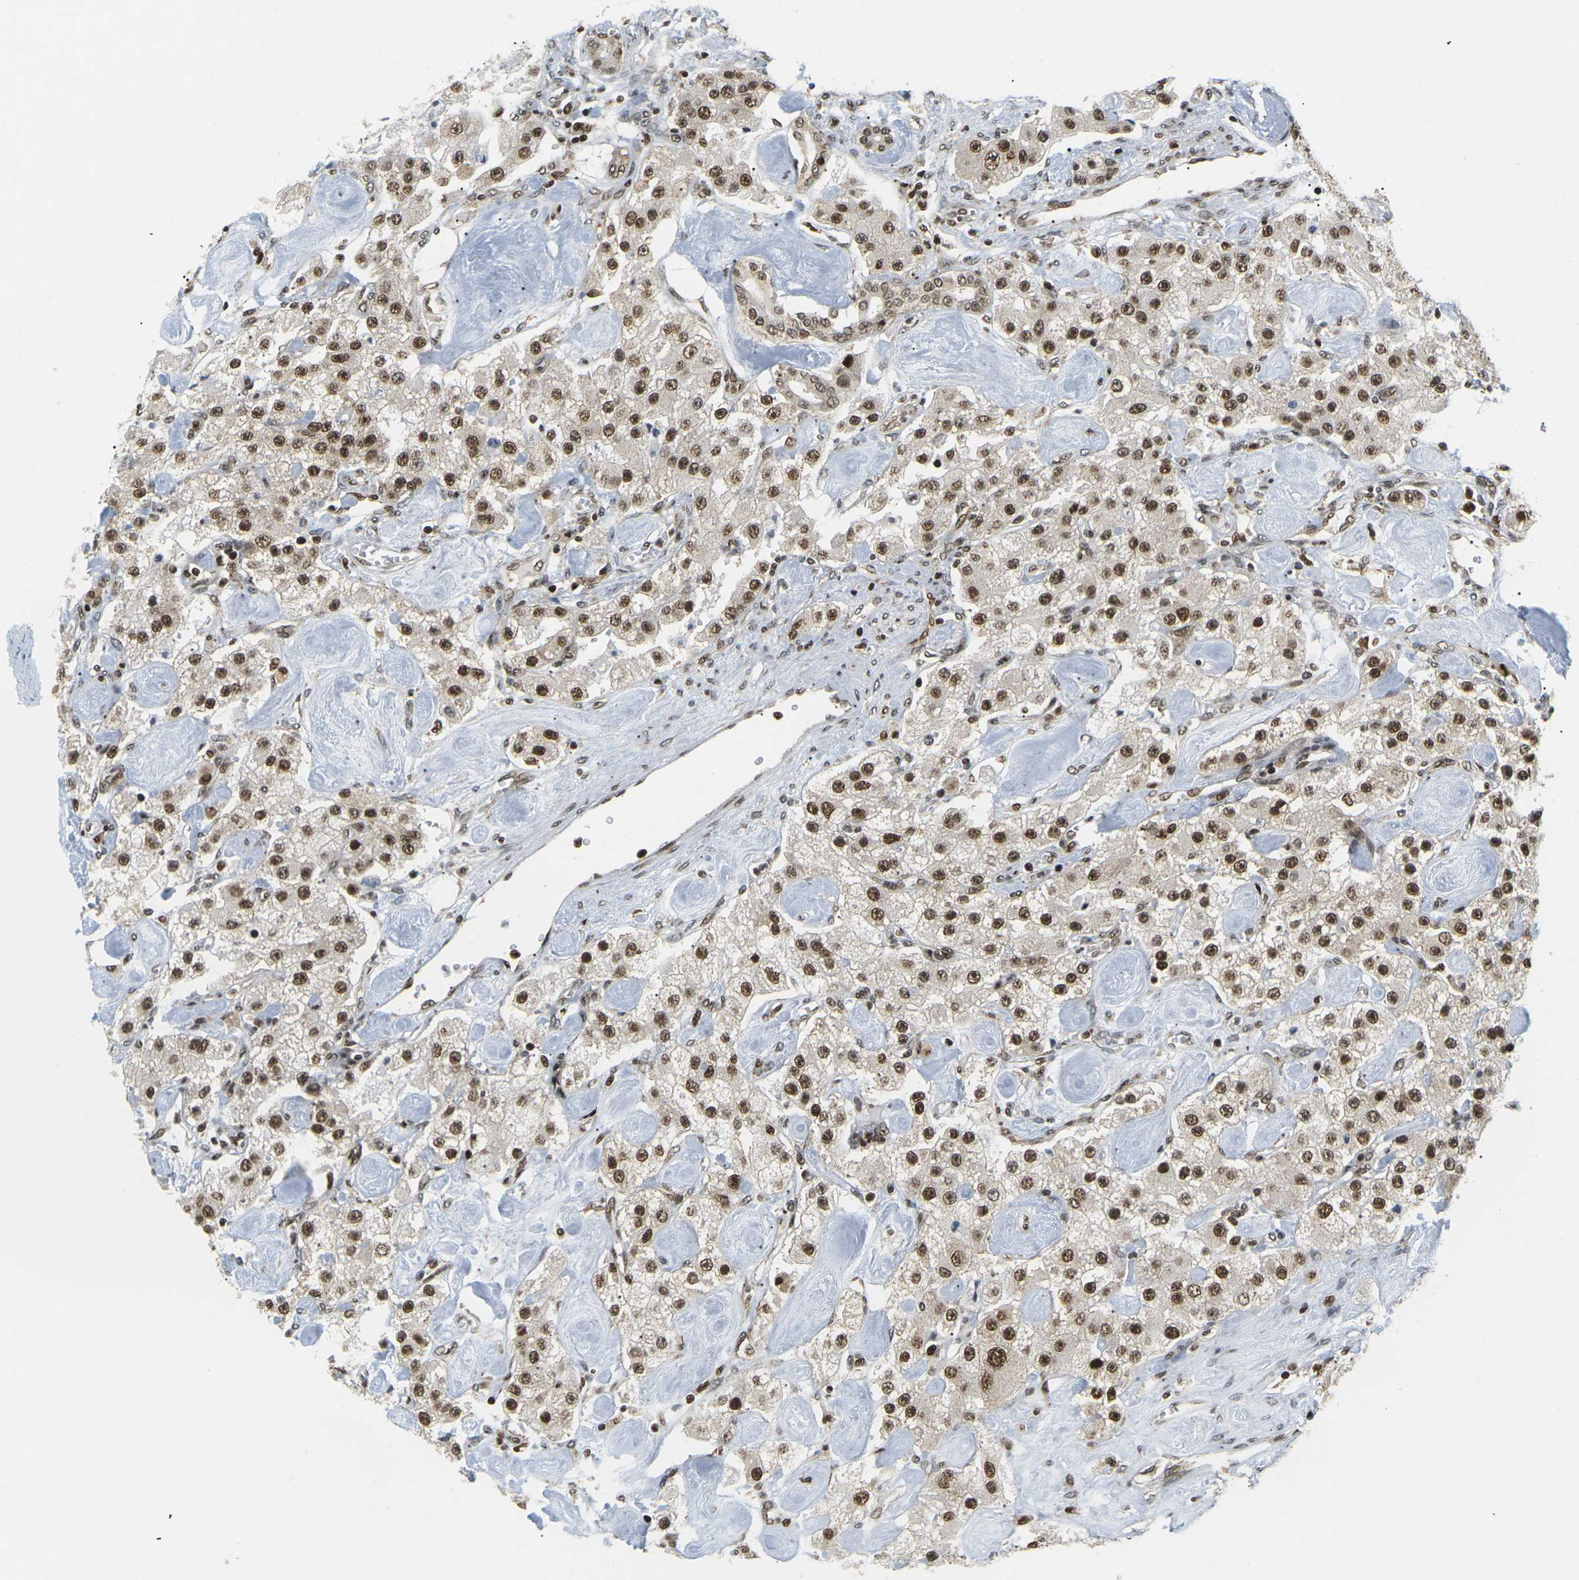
{"staining": {"intensity": "strong", "quantity": ">75%", "location": "nuclear"}, "tissue": "carcinoid", "cell_type": "Tumor cells", "image_type": "cancer", "snomed": [{"axis": "morphology", "description": "Carcinoid, malignant, NOS"}, {"axis": "topography", "description": "Pancreas"}], "caption": "IHC histopathology image of carcinoid stained for a protein (brown), which demonstrates high levels of strong nuclear expression in approximately >75% of tumor cells.", "gene": "CELF1", "patient": {"sex": "male", "age": 41}}